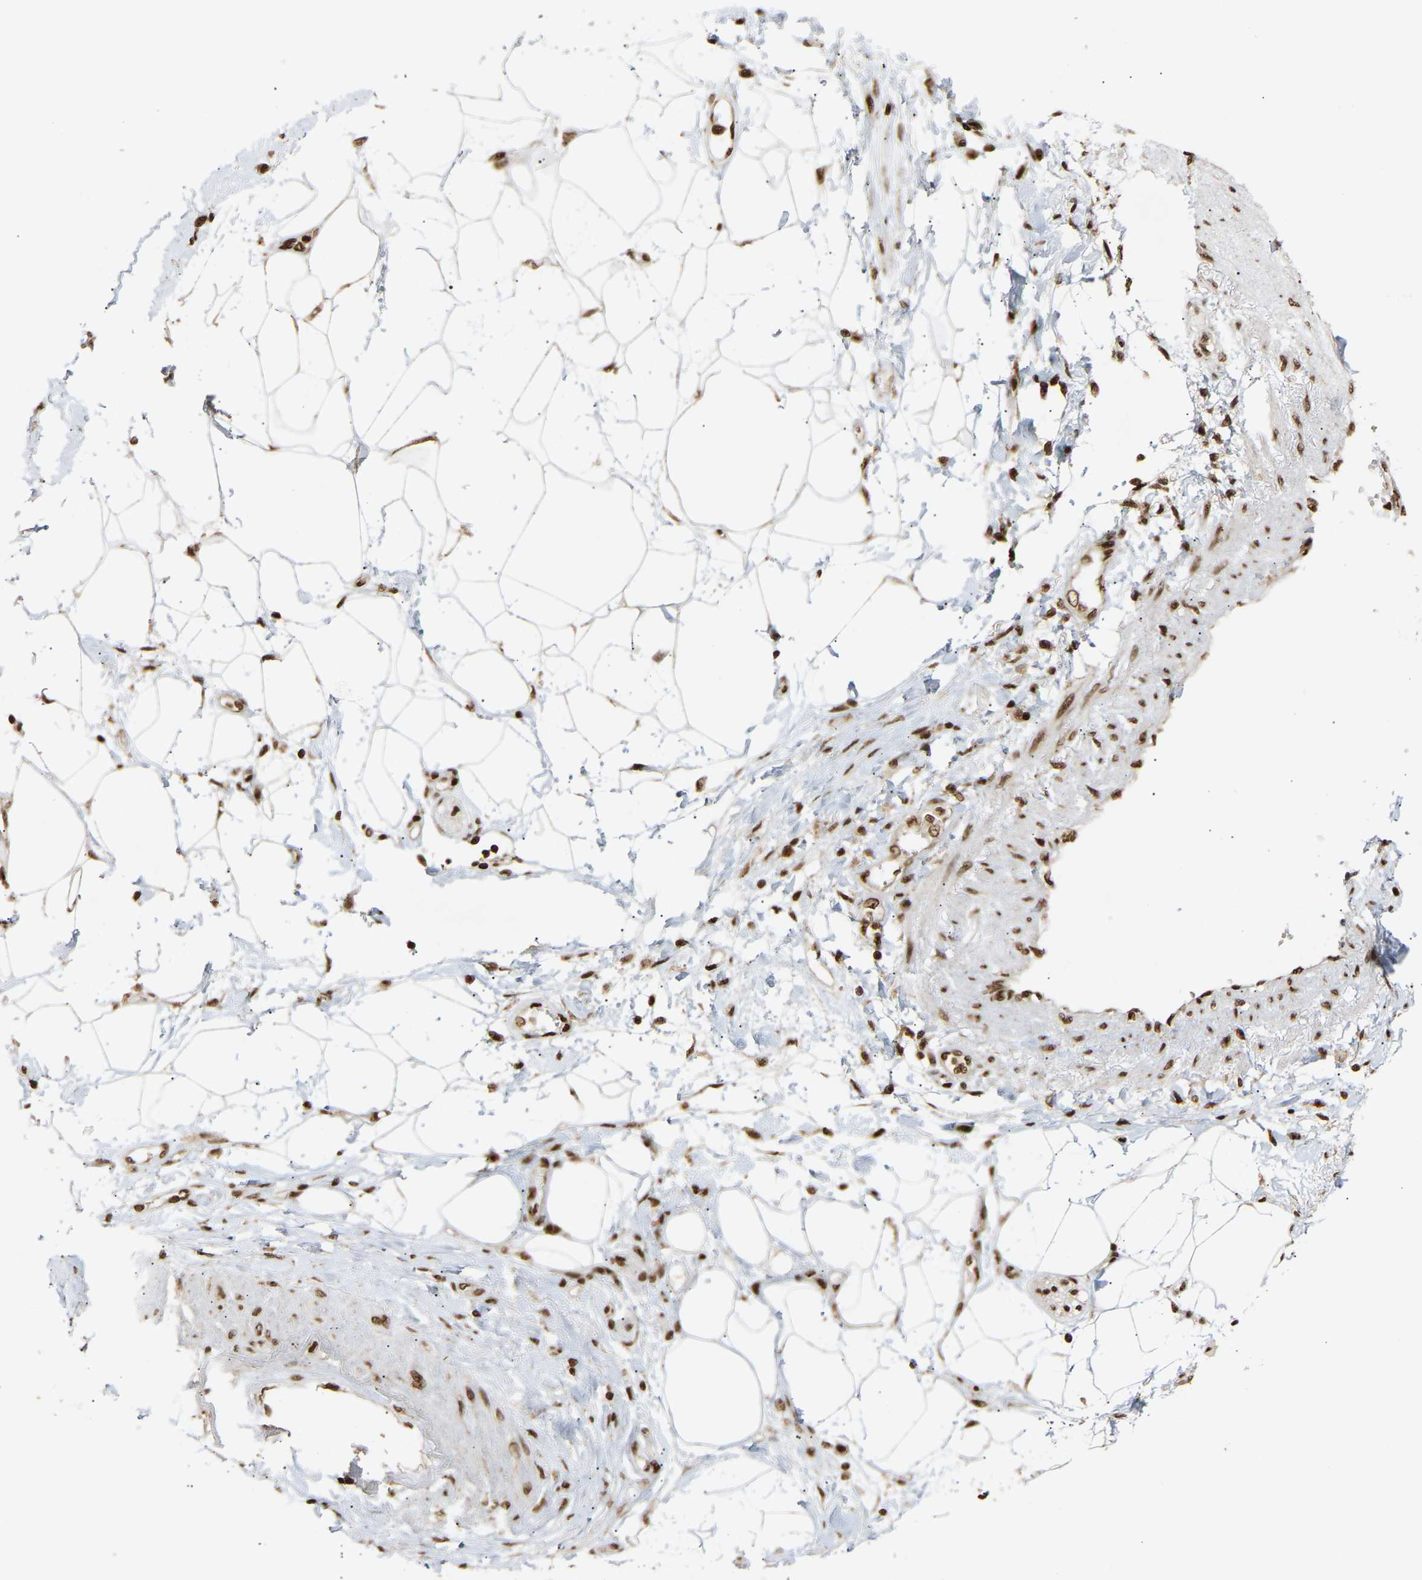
{"staining": {"intensity": "strong", "quantity": ">75%", "location": "nuclear"}, "tissue": "adipose tissue", "cell_type": "Adipocytes", "image_type": "normal", "snomed": [{"axis": "morphology", "description": "Normal tissue, NOS"}, {"axis": "morphology", "description": "Adenocarcinoma, NOS"}, {"axis": "topography", "description": "Duodenum"}, {"axis": "topography", "description": "Peripheral nerve tissue"}], "caption": "Immunohistochemistry (IHC) histopathology image of normal human adipose tissue stained for a protein (brown), which displays high levels of strong nuclear expression in about >75% of adipocytes.", "gene": "ALYREF", "patient": {"sex": "female", "age": 60}}